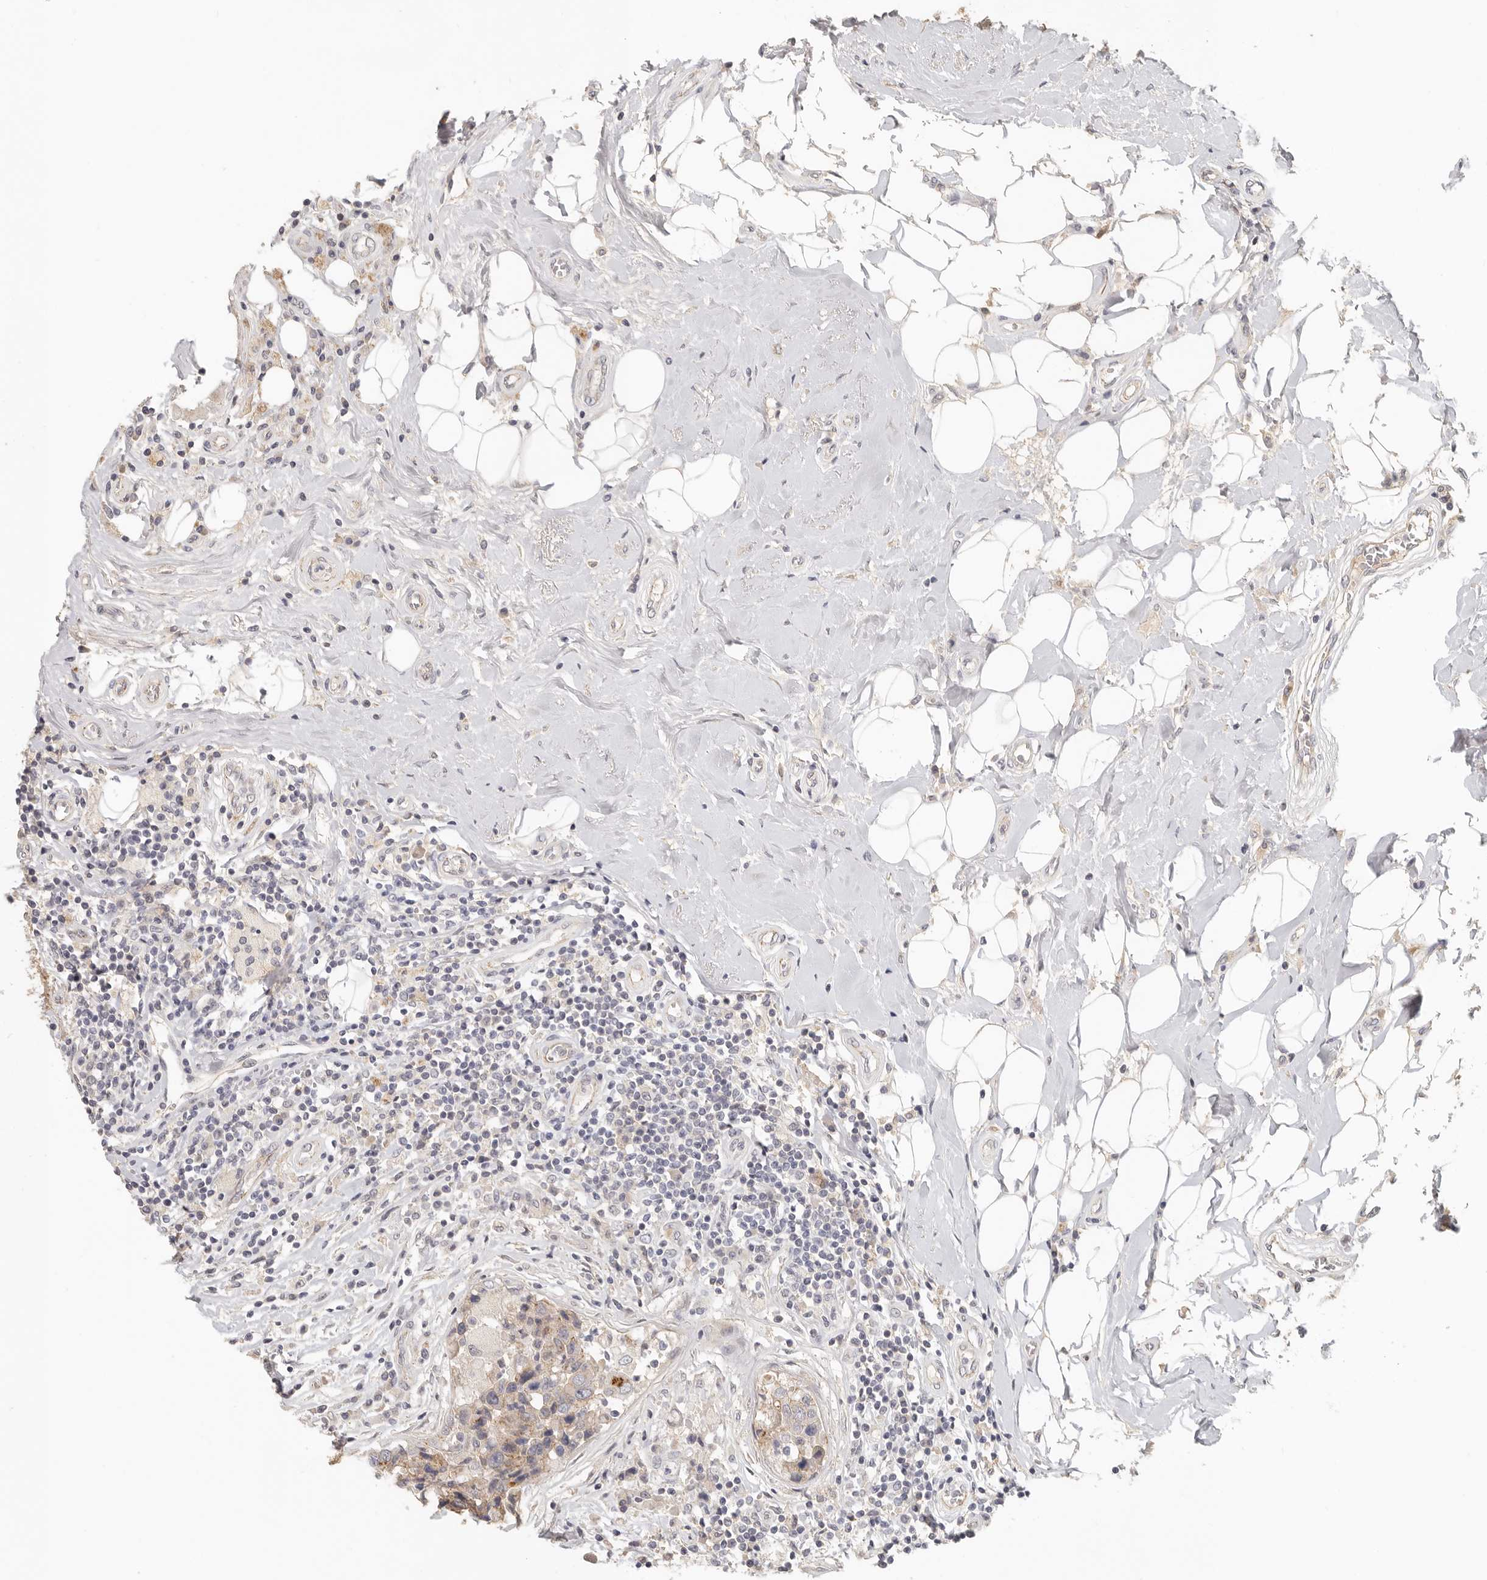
{"staining": {"intensity": "weak", "quantity": "25%-75%", "location": "cytoplasmic/membranous"}, "tissue": "breast cancer", "cell_type": "Tumor cells", "image_type": "cancer", "snomed": [{"axis": "morphology", "description": "Duct carcinoma"}, {"axis": "topography", "description": "Breast"}], "caption": "Immunohistochemical staining of human breast invasive ductal carcinoma shows low levels of weak cytoplasmic/membranous expression in approximately 25%-75% of tumor cells.", "gene": "ANXA9", "patient": {"sex": "female", "age": 27}}